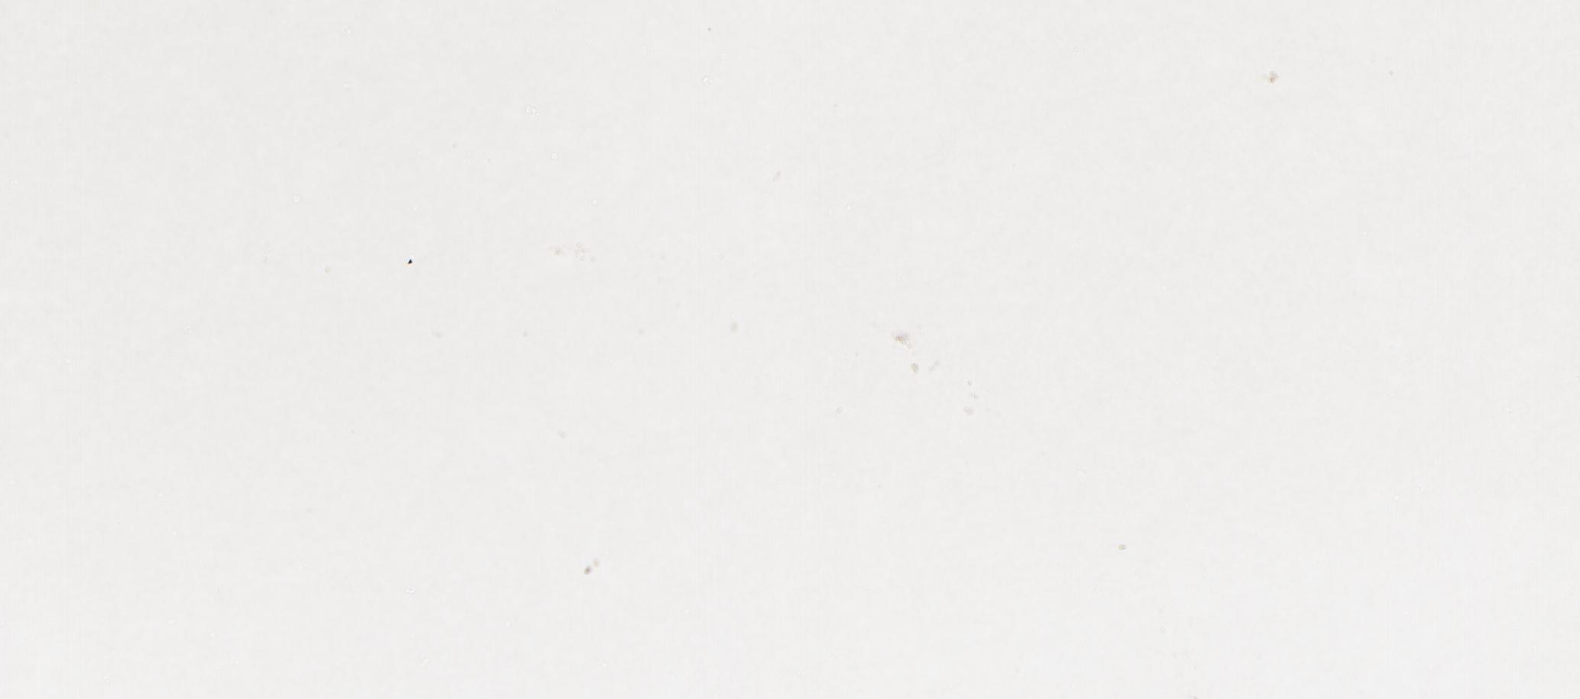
{"staining": {"intensity": "weak", "quantity": "<25%", "location": "cytoplasmic/membranous"}, "tissue": "adrenal gland", "cell_type": "Glandular cells", "image_type": "normal", "snomed": [{"axis": "morphology", "description": "Normal tissue, NOS"}, {"axis": "topography", "description": "Adrenal gland"}], "caption": "An immunohistochemistry (IHC) photomicrograph of normal adrenal gland is shown. There is no staining in glandular cells of adrenal gland. (DAB (3,3'-diaminobenzidine) immunohistochemistry (IHC) with hematoxylin counter stain).", "gene": "PAG1", "patient": {"sex": "female", "age": 44}}